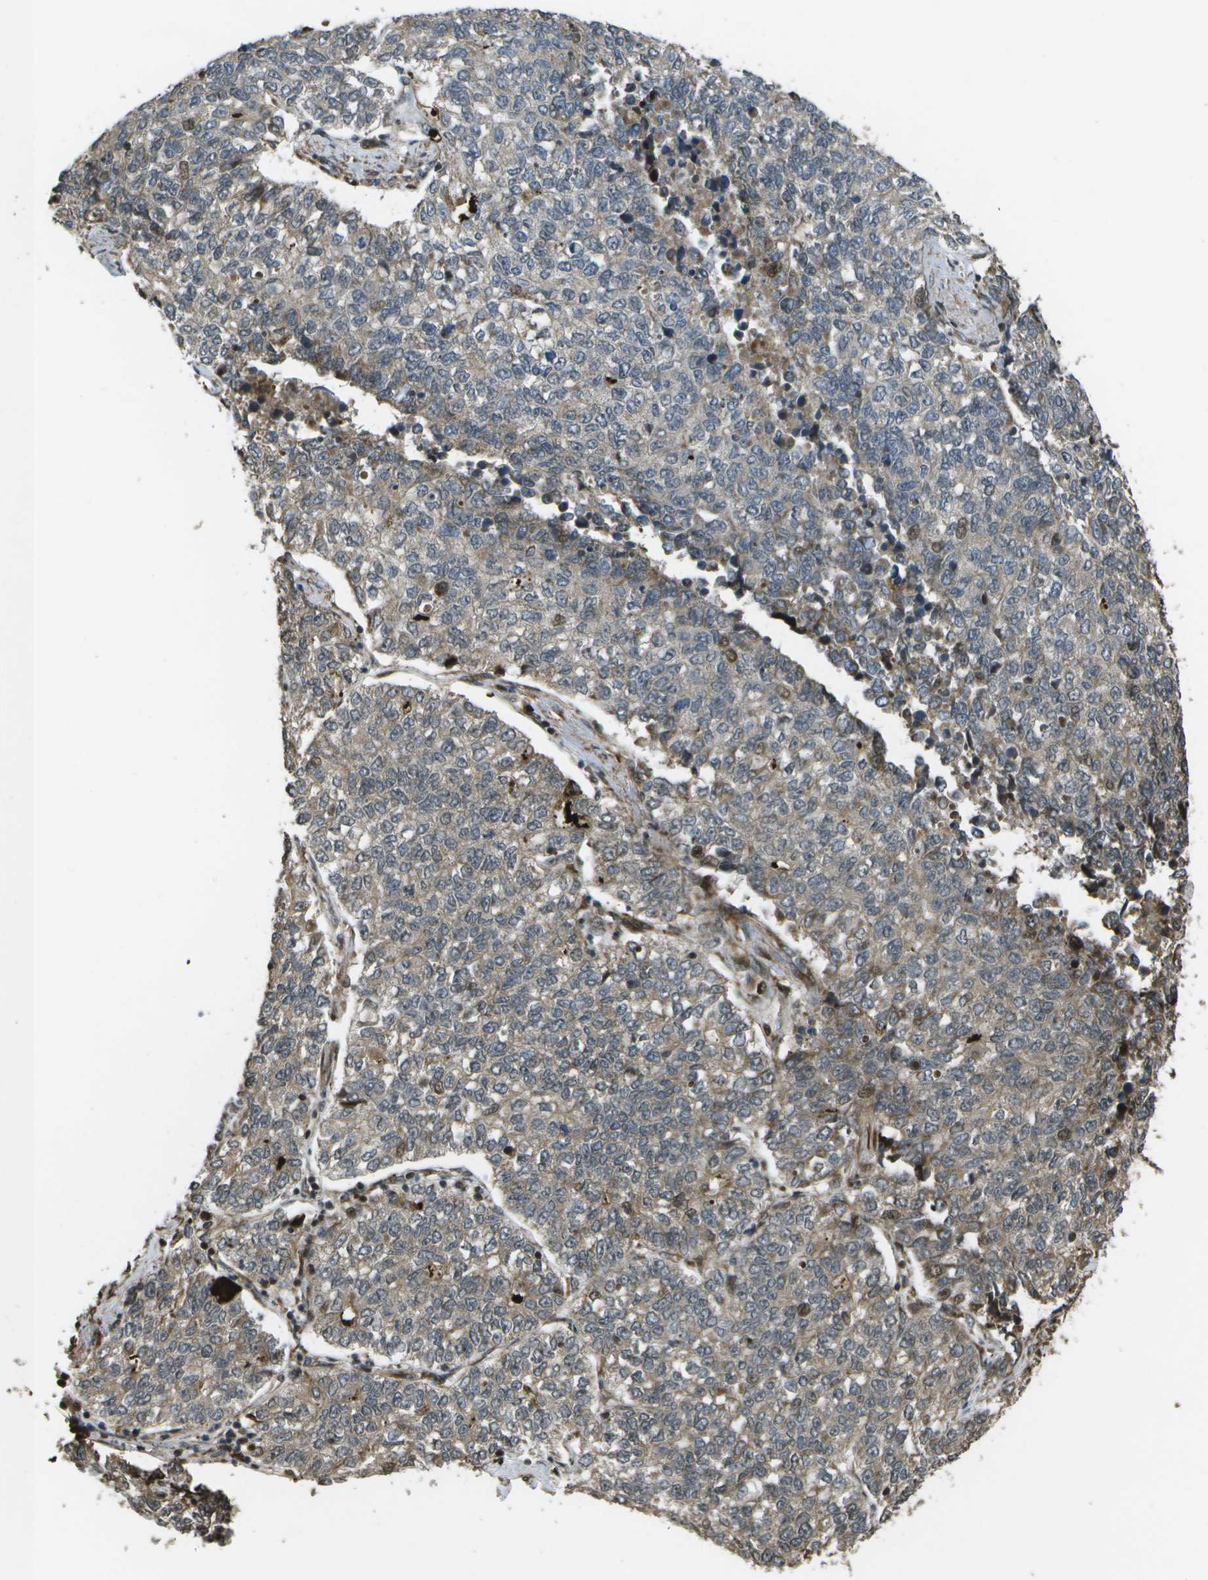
{"staining": {"intensity": "weak", "quantity": "25%-75%", "location": "cytoplasmic/membranous,nuclear"}, "tissue": "lung cancer", "cell_type": "Tumor cells", "image_type": "cancer", "snomed": [{"axis": "morphology", "description": "Adenocarcinoma, NOS"}, {"axis": "topography", "description": "Lung"}], "caption": "IHC image of human lung adenocarcinoma stained for a protein (brown), which exhibits low levels of weak cytoplasmic/membranous and nuclear positivity in approximately 25%-75% of tumor cells.", "gene": "AXIN2", "patient": {"sex": "male", "age": 49}}